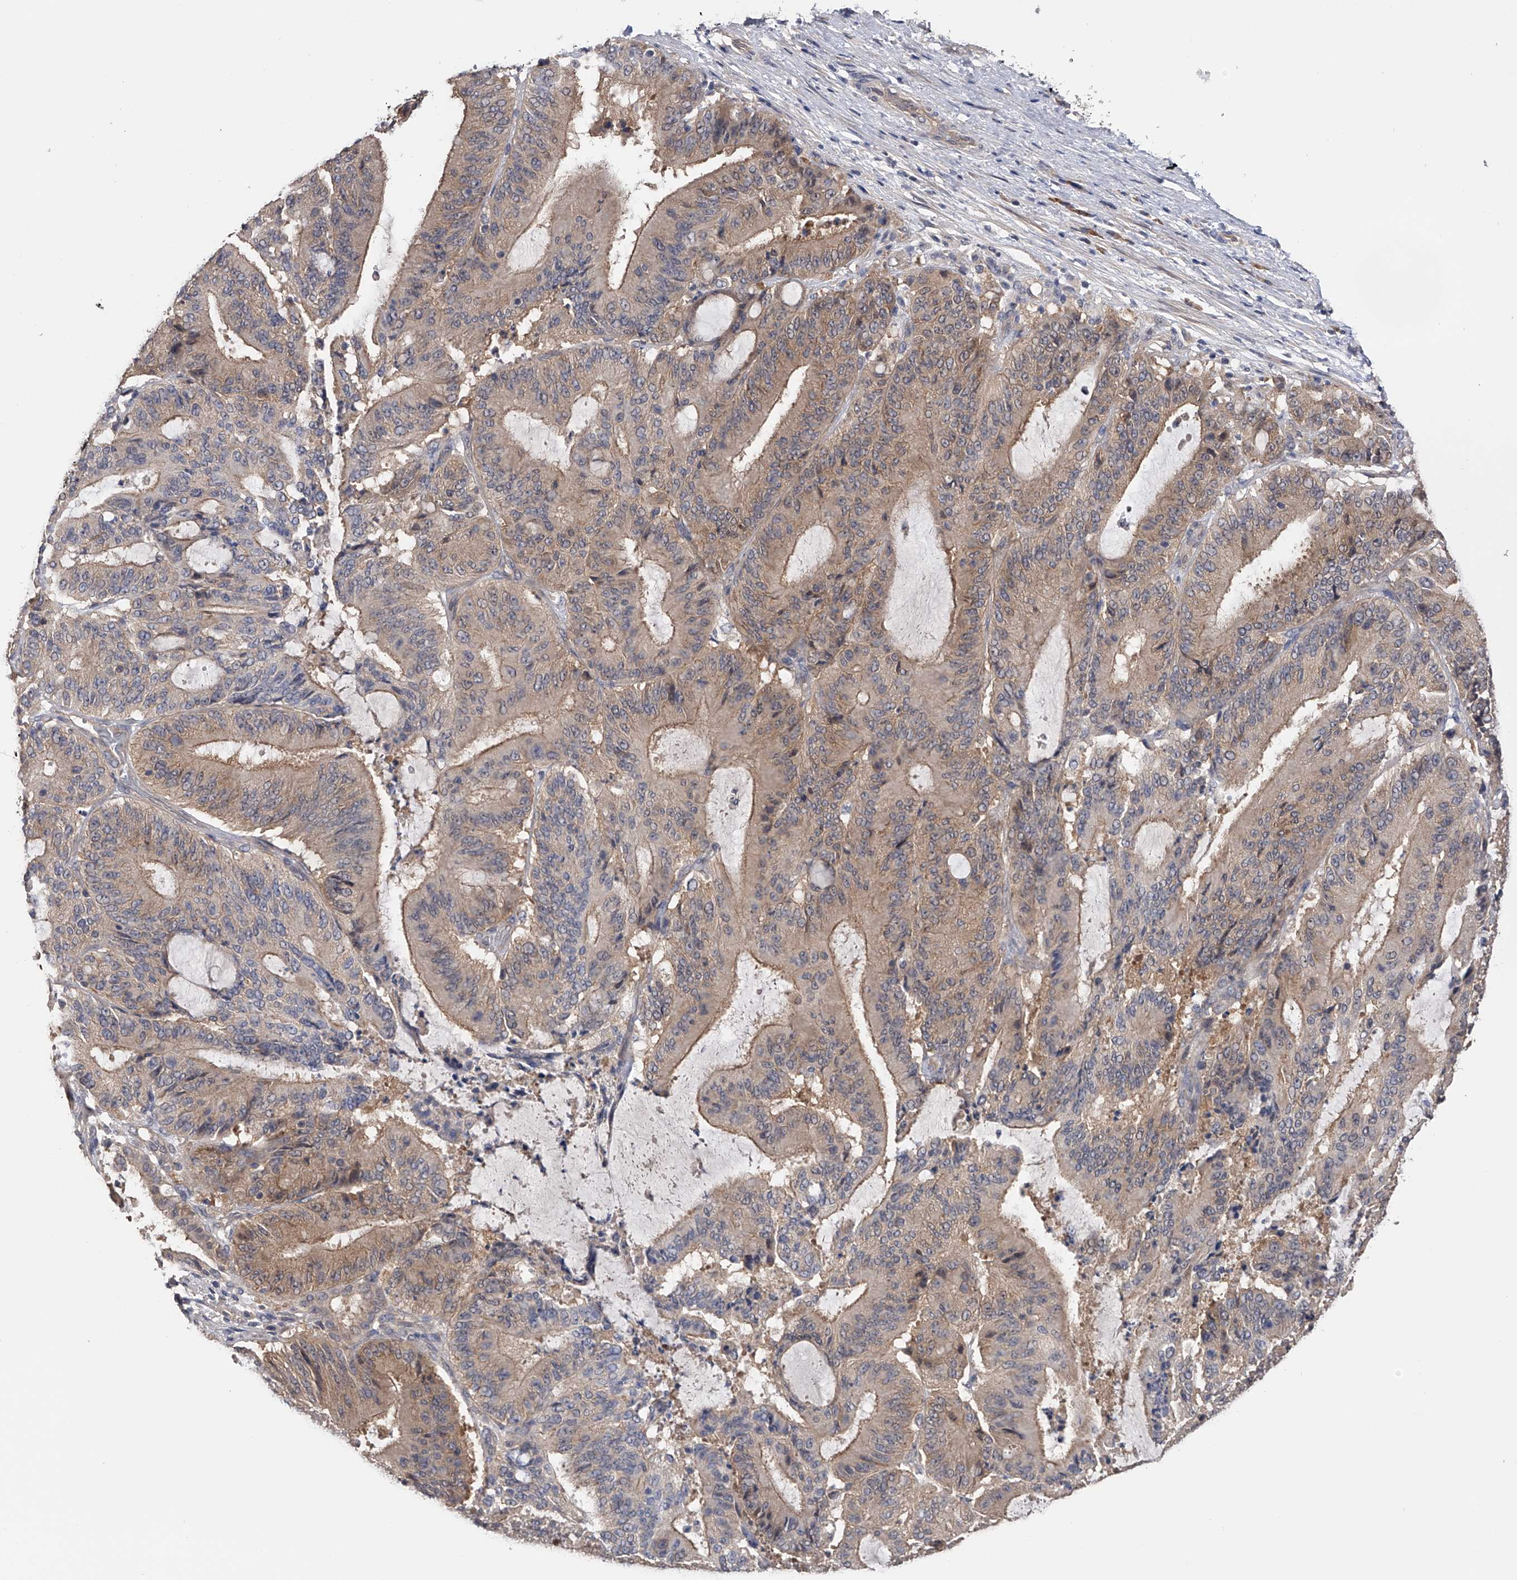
{"staining": {"intensity": "weak", "quantity": "<25%", "location": "cytoplasmic/membranous"}, "tissue": "liver cancer", "cell_type": "Tumor cells", "image_type": "cancer", "snomed": [{"axis": "morphology", "description": "Normal tissue, NOS"}, {"axis": "morphology", "description": "Cholangiocarcinoma"}, {"axis": "topography", "description": "Liver"}, {"axis": "topography", "description": "Peripheral nerve tissue"}], "caption": "Liver cancer (cholangiocarcinoma) stained for a protein using immunohistochemistry (IHC) shows no positivity tumor cells.", "gene": "CFAP298", "patient": {"sex": "female", "age": 73}}